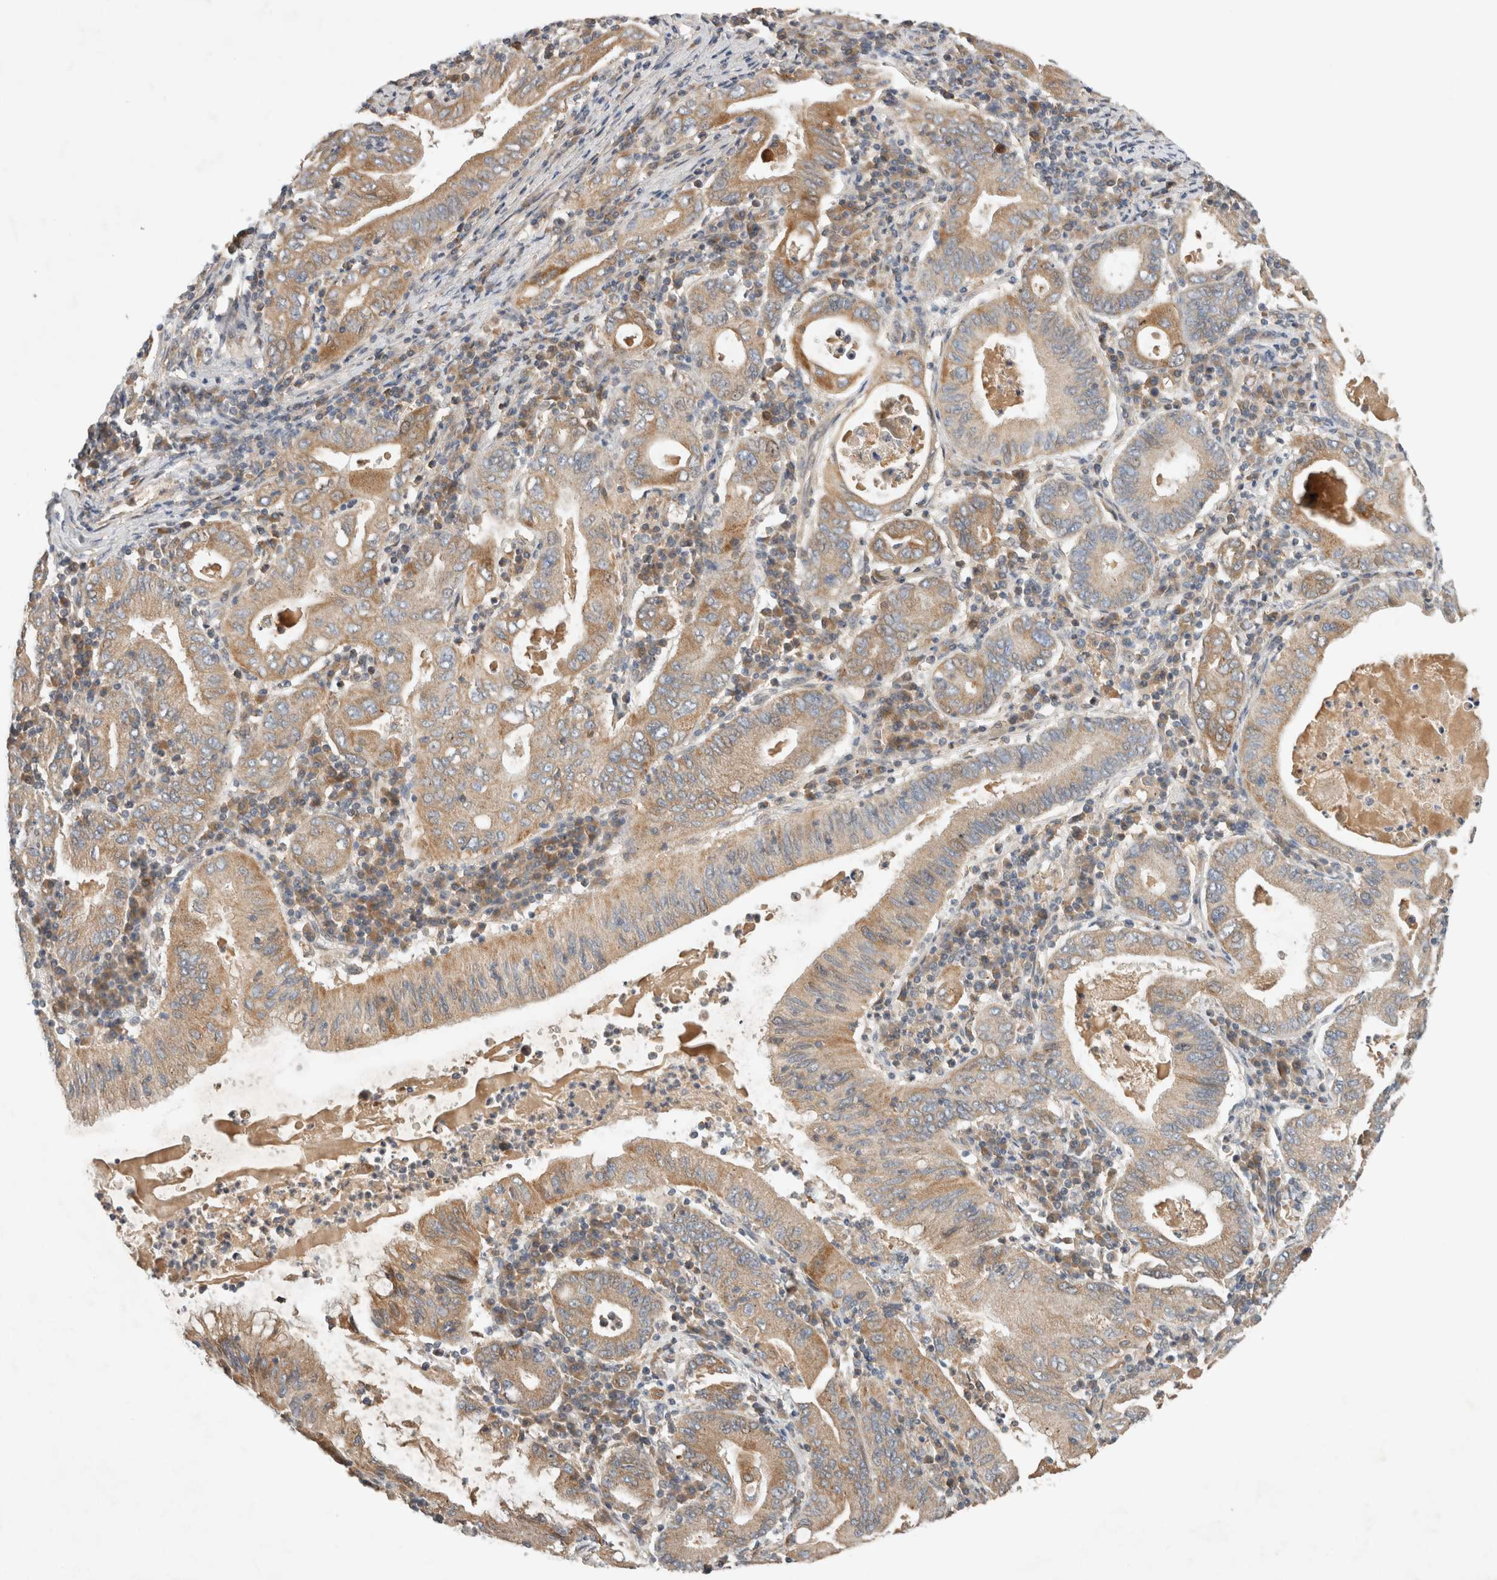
{"staining": {"intensity": "moderate", "quantity": "25%-75%", "location": "cytoplasmic/membranous"}, "tissue": "stomach cancer", "cell_type": "Tumor cells", "image_type": "cancer", "snomed": [{"axis": "morphology", "description": "Normal tissue, NOS"}, {"axis": "morphology", "description": "Adenocarcinoma, NOS"}, {"axis": "topography", "description": "Esophagus"}, {"axis": "topography", "description": "Stomach, upper"}, {"axis": "topography", "description": "Peripheral nerve tissue"}], "caption": "There is medium levels of moderate cytoplasmic/membranous positivity in tumor cells of stomach cancer (adenocarcinoma), as demonstrated by immunohistochemical staining (brown color).", "gene": "ARMC9", "patient": {"sex": "male", "age": 62}}